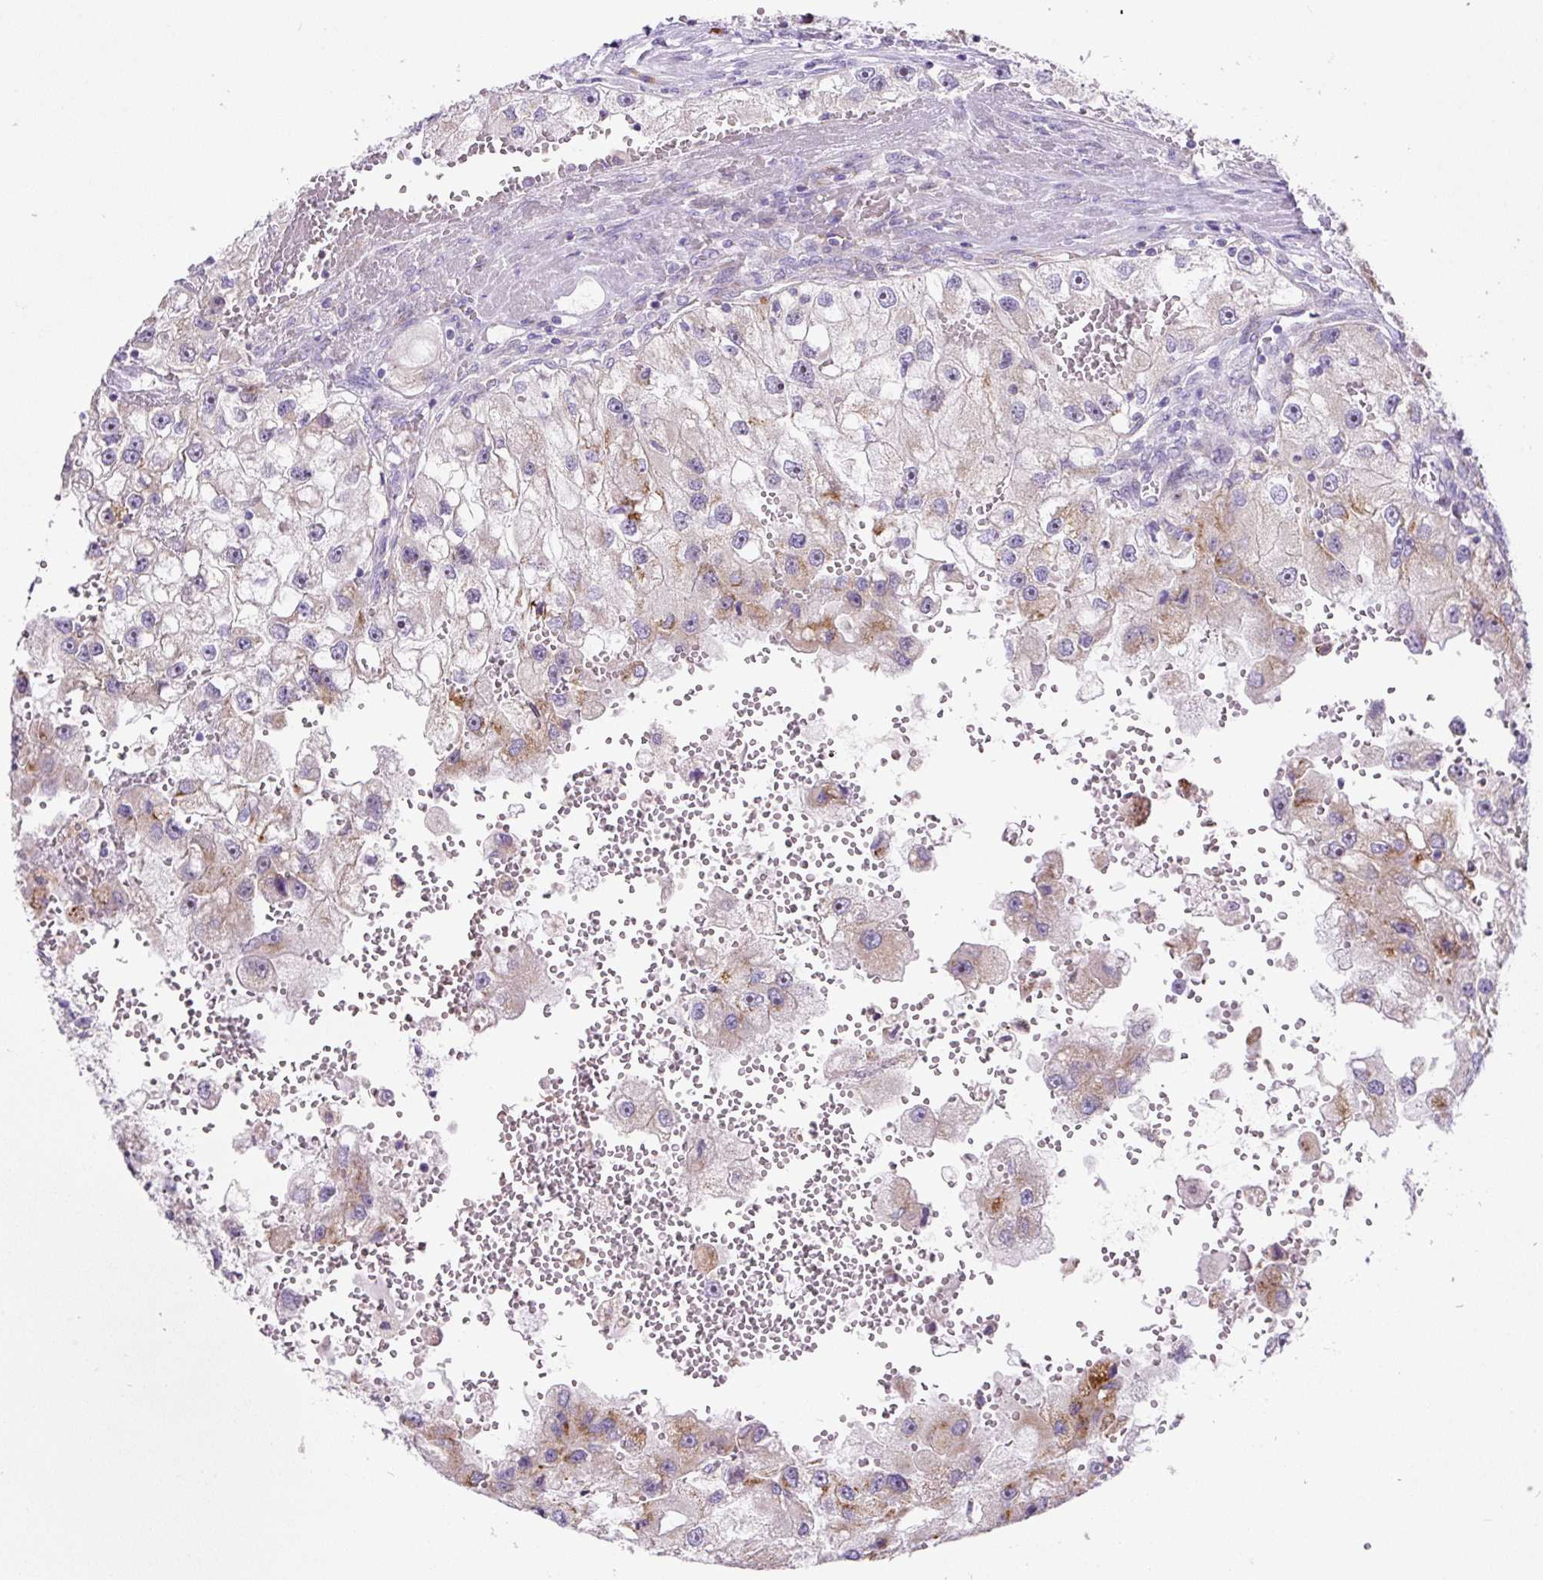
{"staining": {"intensity": "moderate", "quantity": "<25%", "location": "cytoplasmic/membranous"}, "tissue": "renal cancer", "cell_type": "Tumor cells", "image_type": "cancer", "snomed": [{"axis": "morphology", "description": "Adenocarcinoma, NOS"}, {"axis": "topography", "description": "Kidney"}], "caption": "Renal cancer stained for a protein reveals moderate cytoplasmic/membranous positivity in tumor cells. (DAB (3,3'-diaminobenzidine) IHC with brightfield microscopy, high magnification).", "gene": "ZNF596", "patient": {"sex": "male", "age": 63}}